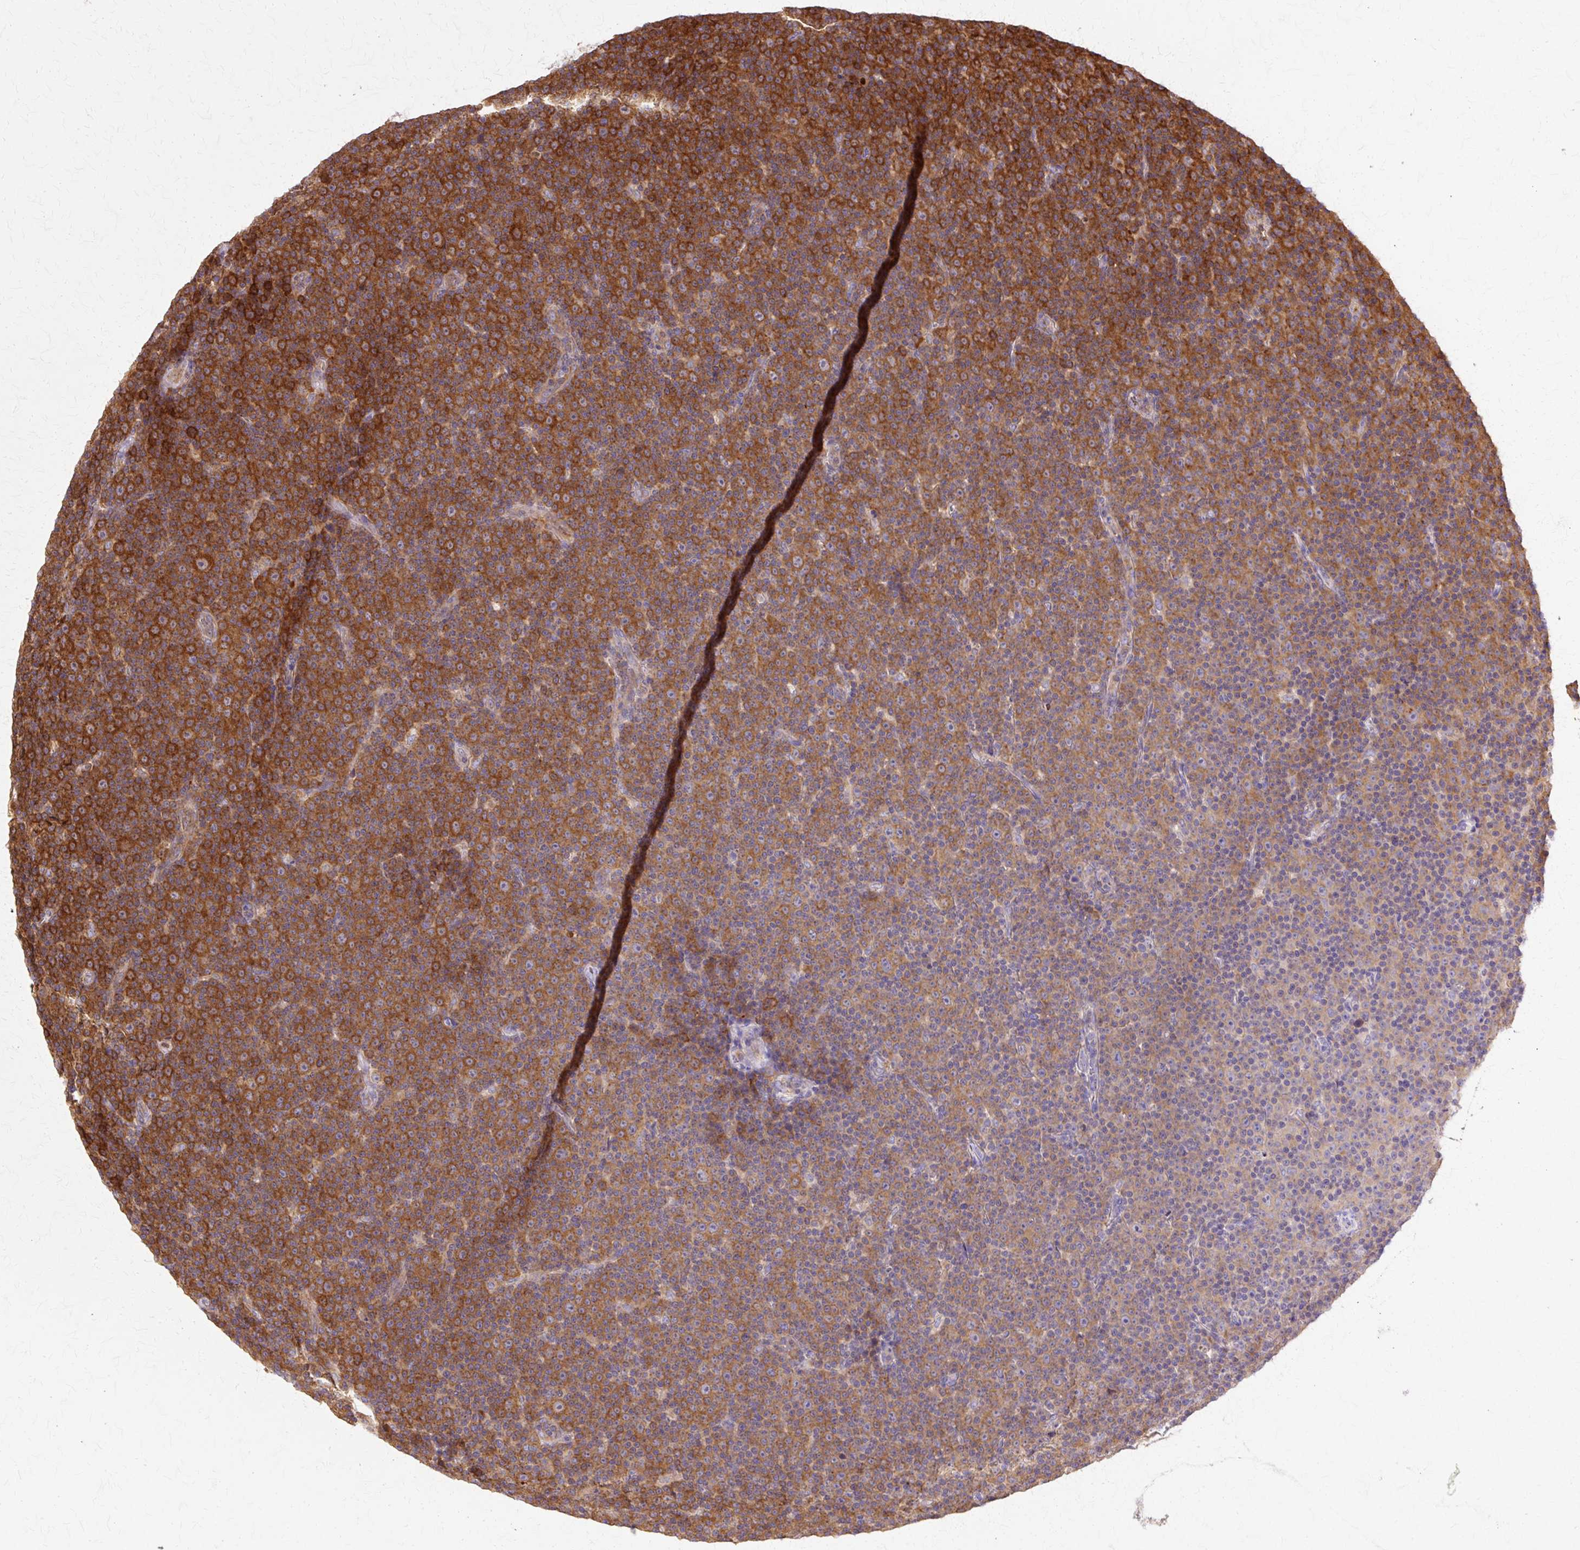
{"staining": {"intensity": "strong", "quantity": "25%-75%", "location": "cytoplasmic/membranous"}, "tissue": "lymphoma", "cell_type": "Tumor cells", "image_type": "cancer", "snomed": [{"axis": "morphology", "description": "Malignant lymphoma, non-Hodgkin's type, Low grade"}, {"axis": "topography", "description": "Lymph node"}], "caption": "High-power microscopy captured an immunohistochemistry (IHC) histopathology image of low-grade malignant lymphoma, non-Hodgkin's type, revealing strong cytoplasmic/membranous positivity in about 25%-75% of tumor cells. Immunohistochemistry (ihc) stains the protein in brown and the nuclei are stained blue.", "gene": "COPB1", "patient": {"sex": "female", "age": 67}}